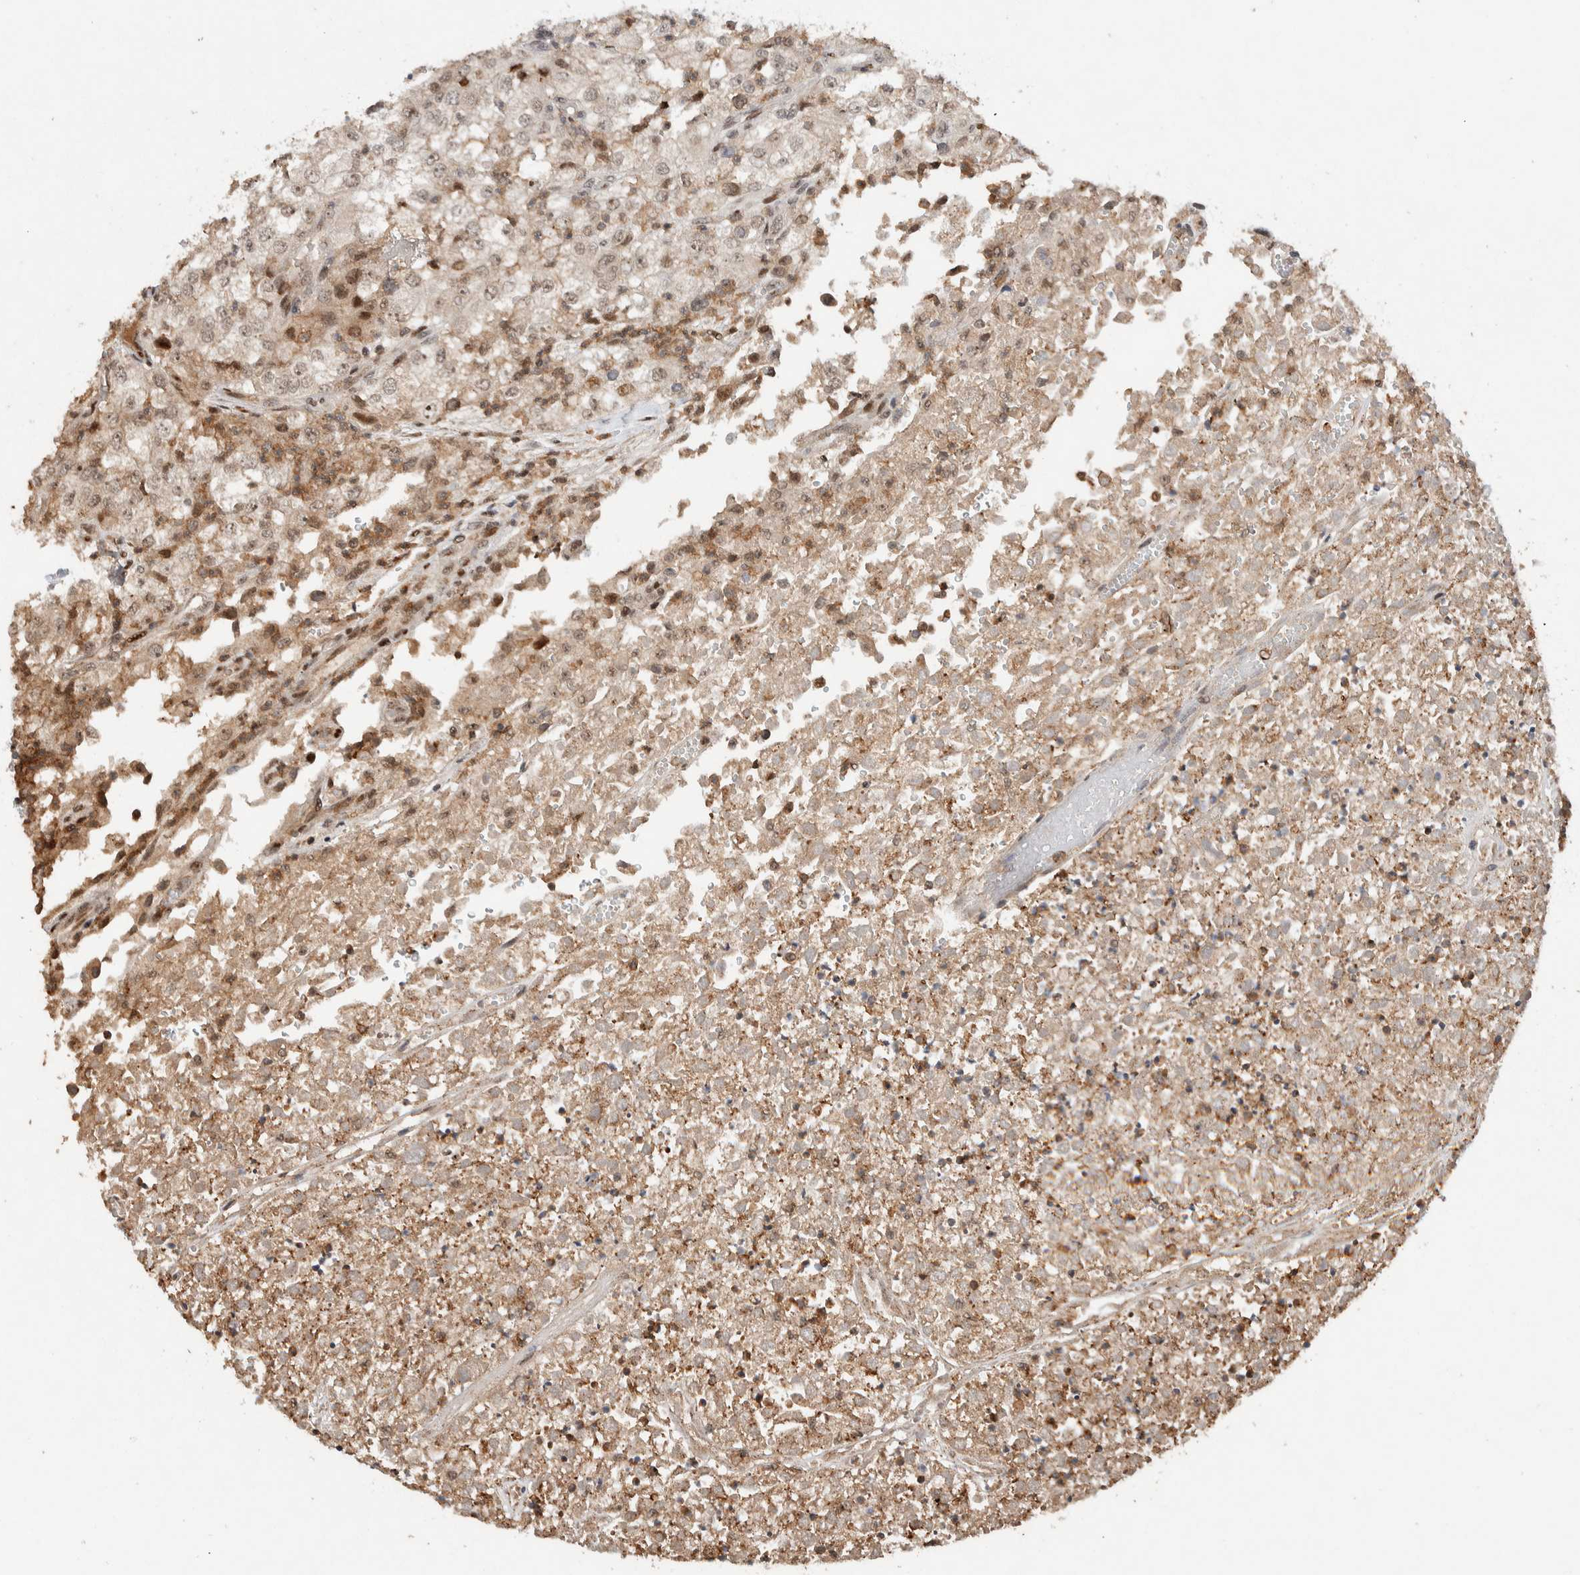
{"staining": {"intensity": "weak", "quantity": "25%-75%", "location": "nuclear"}, "tissue": "renal cancer", "cell_type": "Tumor cells", "image_type": "cancer", "snomed": [{"axis": "morphology", "description": "Adenocarcinoma, NOS"}, {"axis": "topography", "description": "Kidney"}], "caption": "Brown immunohistochemical staining in human renal cancer reveals weak nuclear expression in approximately 25%-75% of tumor cells. (Brightfield microscopy of DAB IHC at high magnification).", "gene": "ZNF521", "patient": {"sex": "female", "age": 54}}